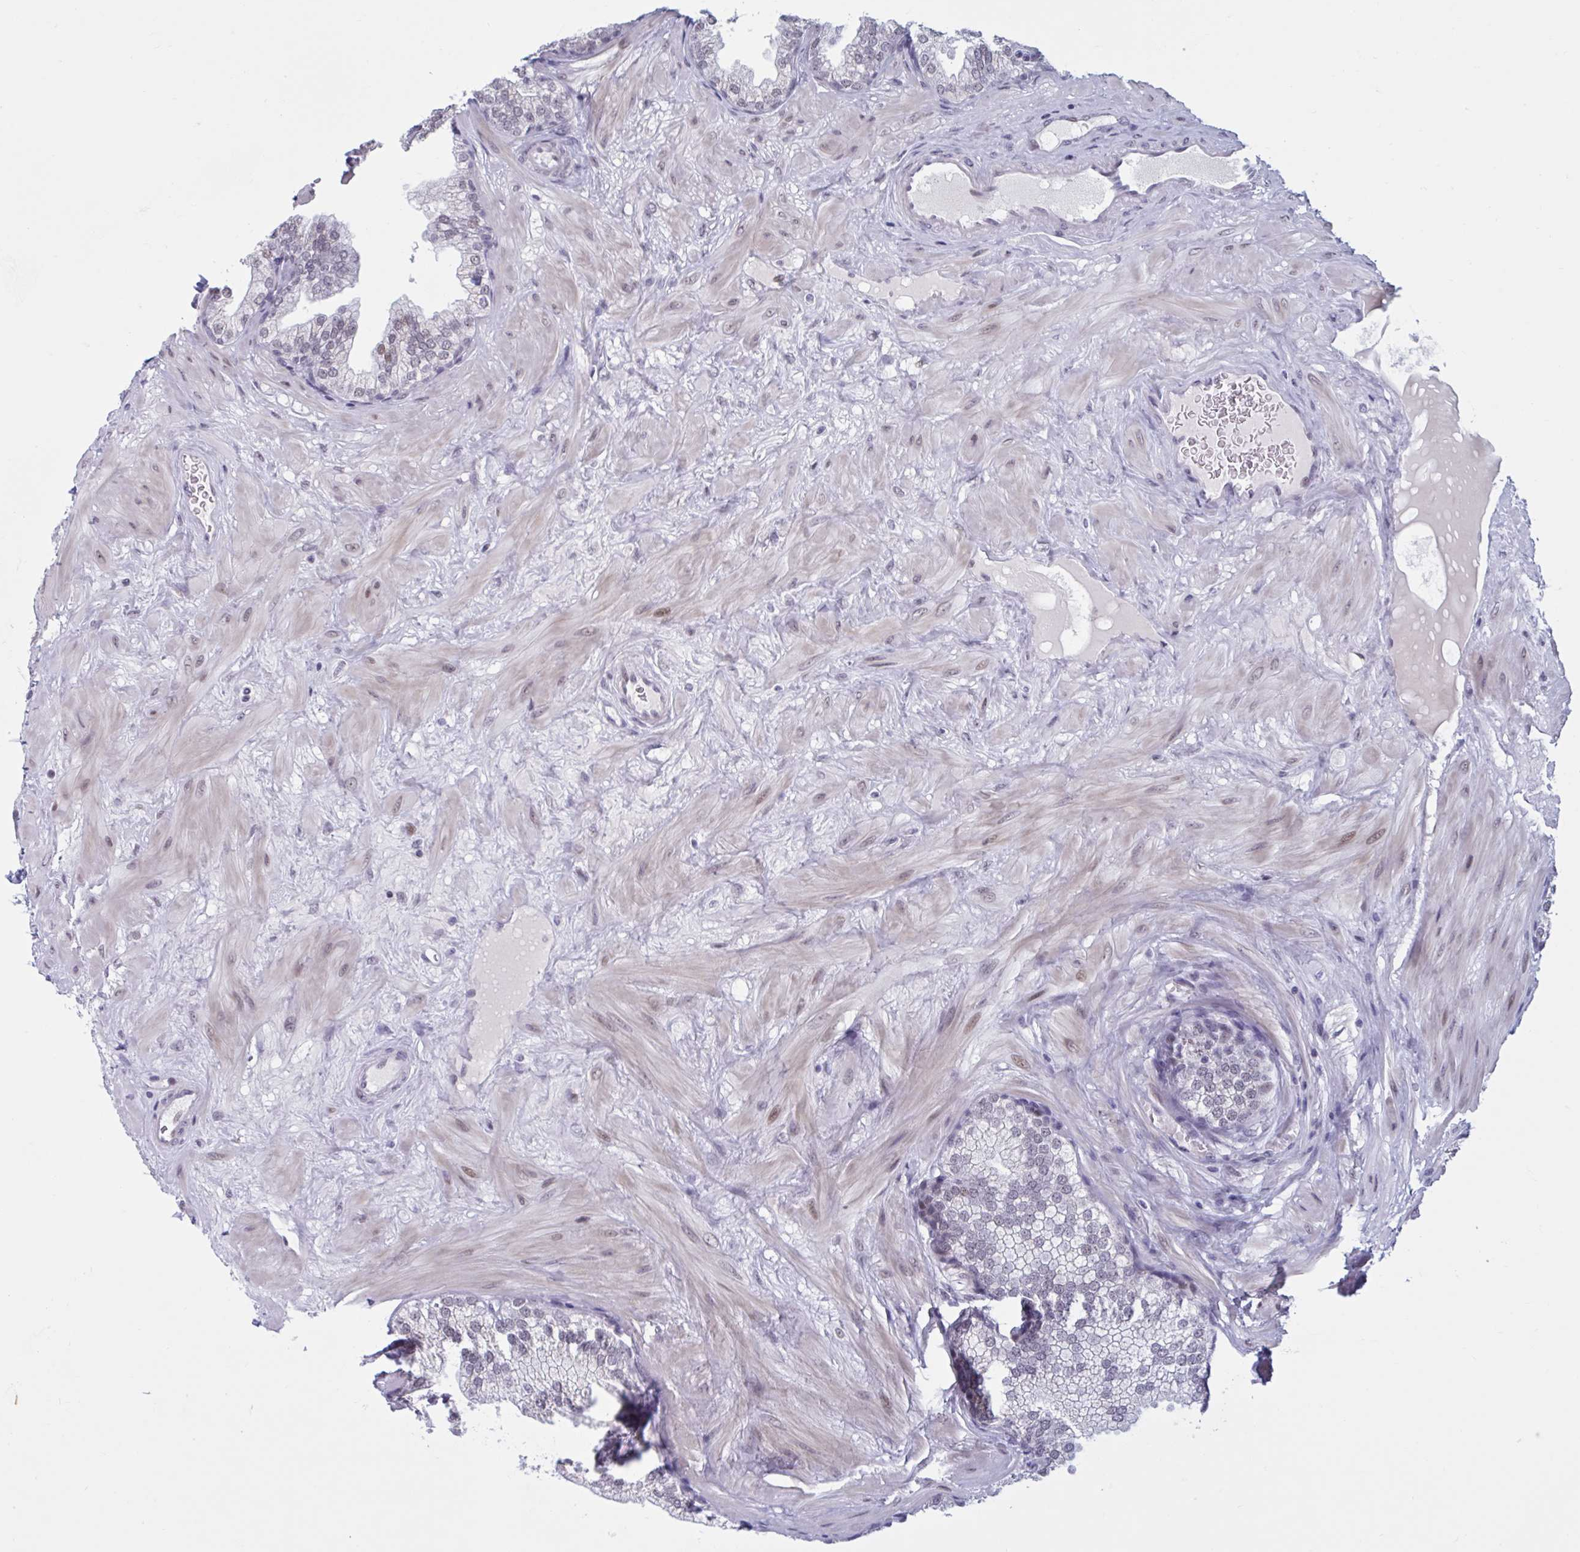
{"staining": {"intensity": "moderate", "quantity": "<25%", "location": "cytoplasmic/membranous,nuclear"}, "tissue": "prostate", "cell_type": "Glandular cells", "image_type": "normal", "snomed": [{"axis": "morphology", "description": "Normal tissue, NOS"}, {"axis": "topography", "description": "Prostate"}], "caption": "The immunohistochemical stain highlights moderate cytoplasmic/membranous,nuclear positivity in glandular cells of unremarkable prostate.", "gene": "HSD17B6", "patient": {"sex": "male", "age": 37}}